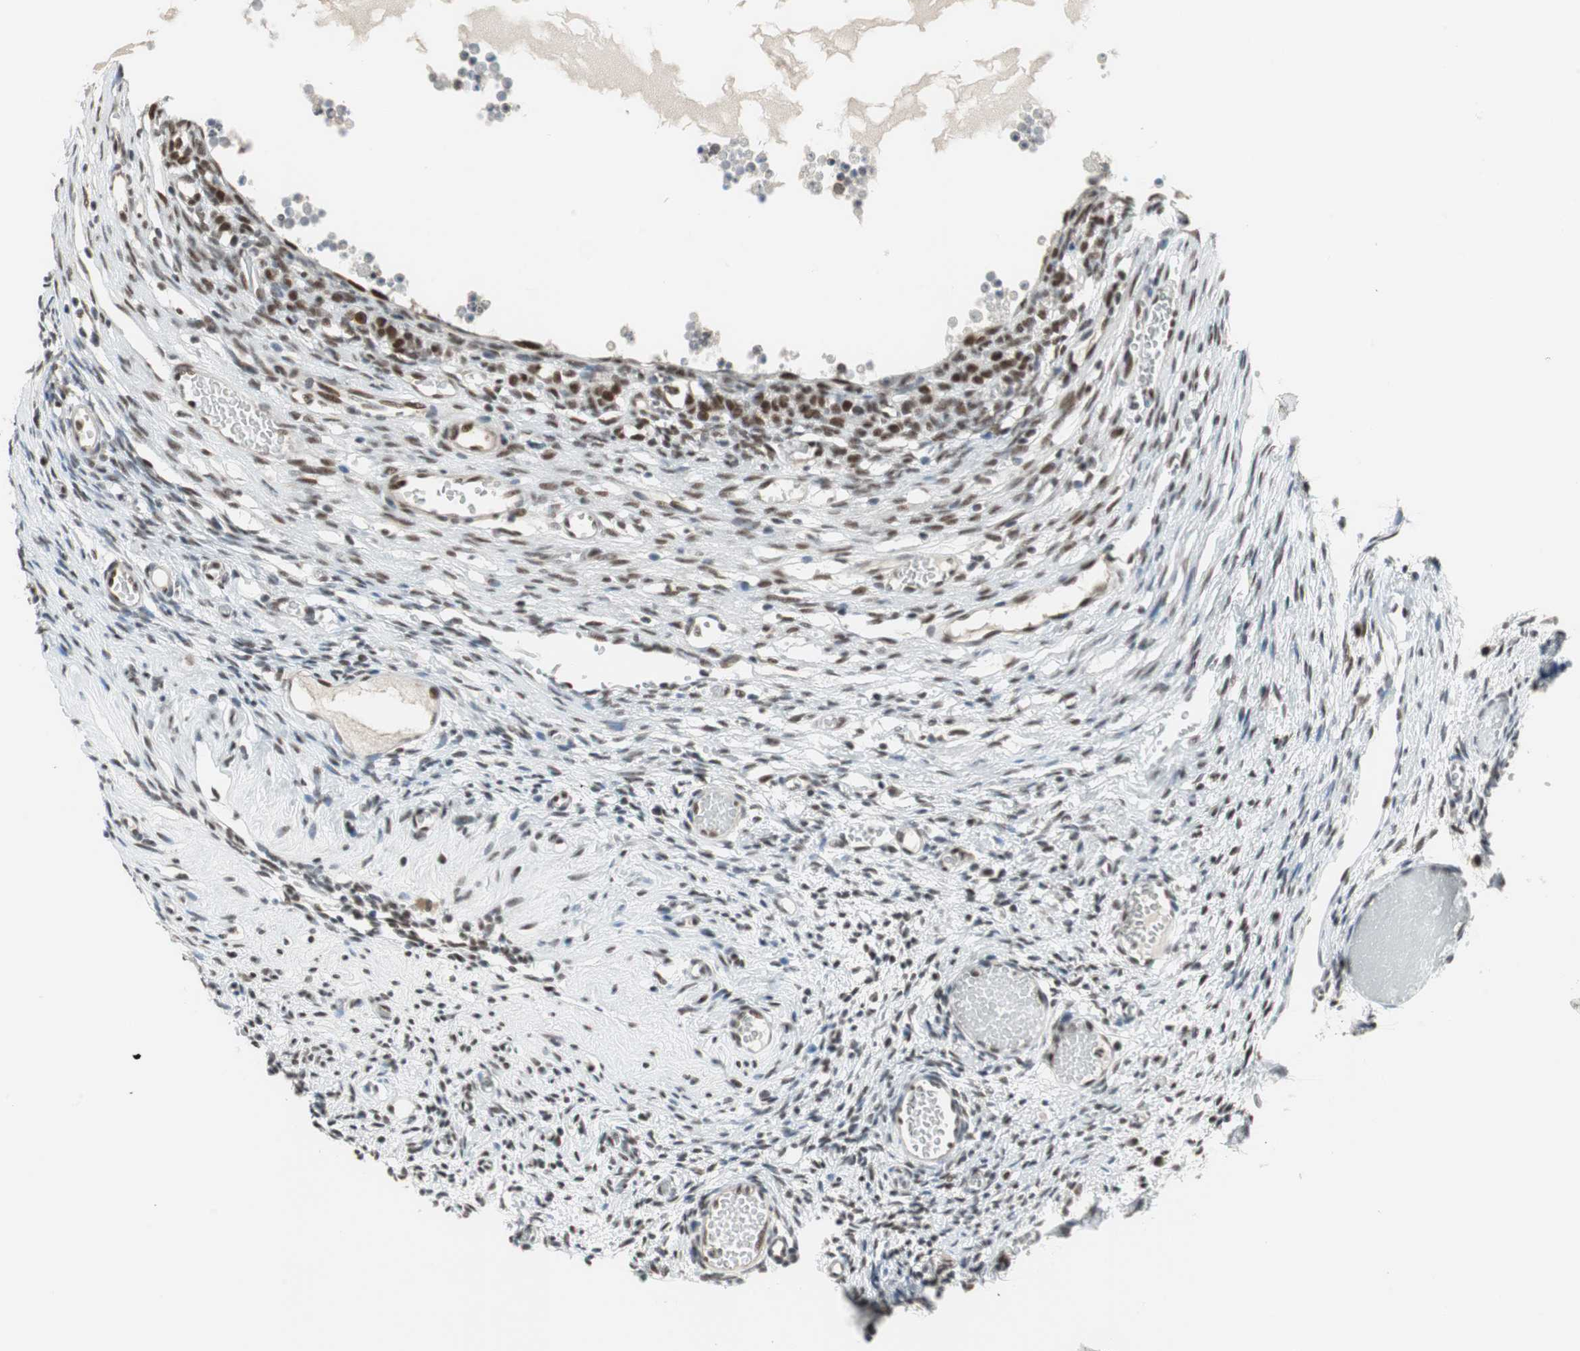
{"staining": {"intensity": "moderate", "quantity": ">75%", "location": "nuclear"}, "tissue": "ovary", "cell_type": "Ovarian stroma cells", "image_type": "normal", "snomed": [{"axis": "morphology", "description": "Normal tissue, NOS"}, {"axis": "topography", "description": "Ovary"}], "caption": "Protein staining exhibits moderate nuclear expression in approximately >75% of ovarian stroma cells in benign ovary.", "gene": "RTF1", "patient": {"sex": "female", "age": 35}}